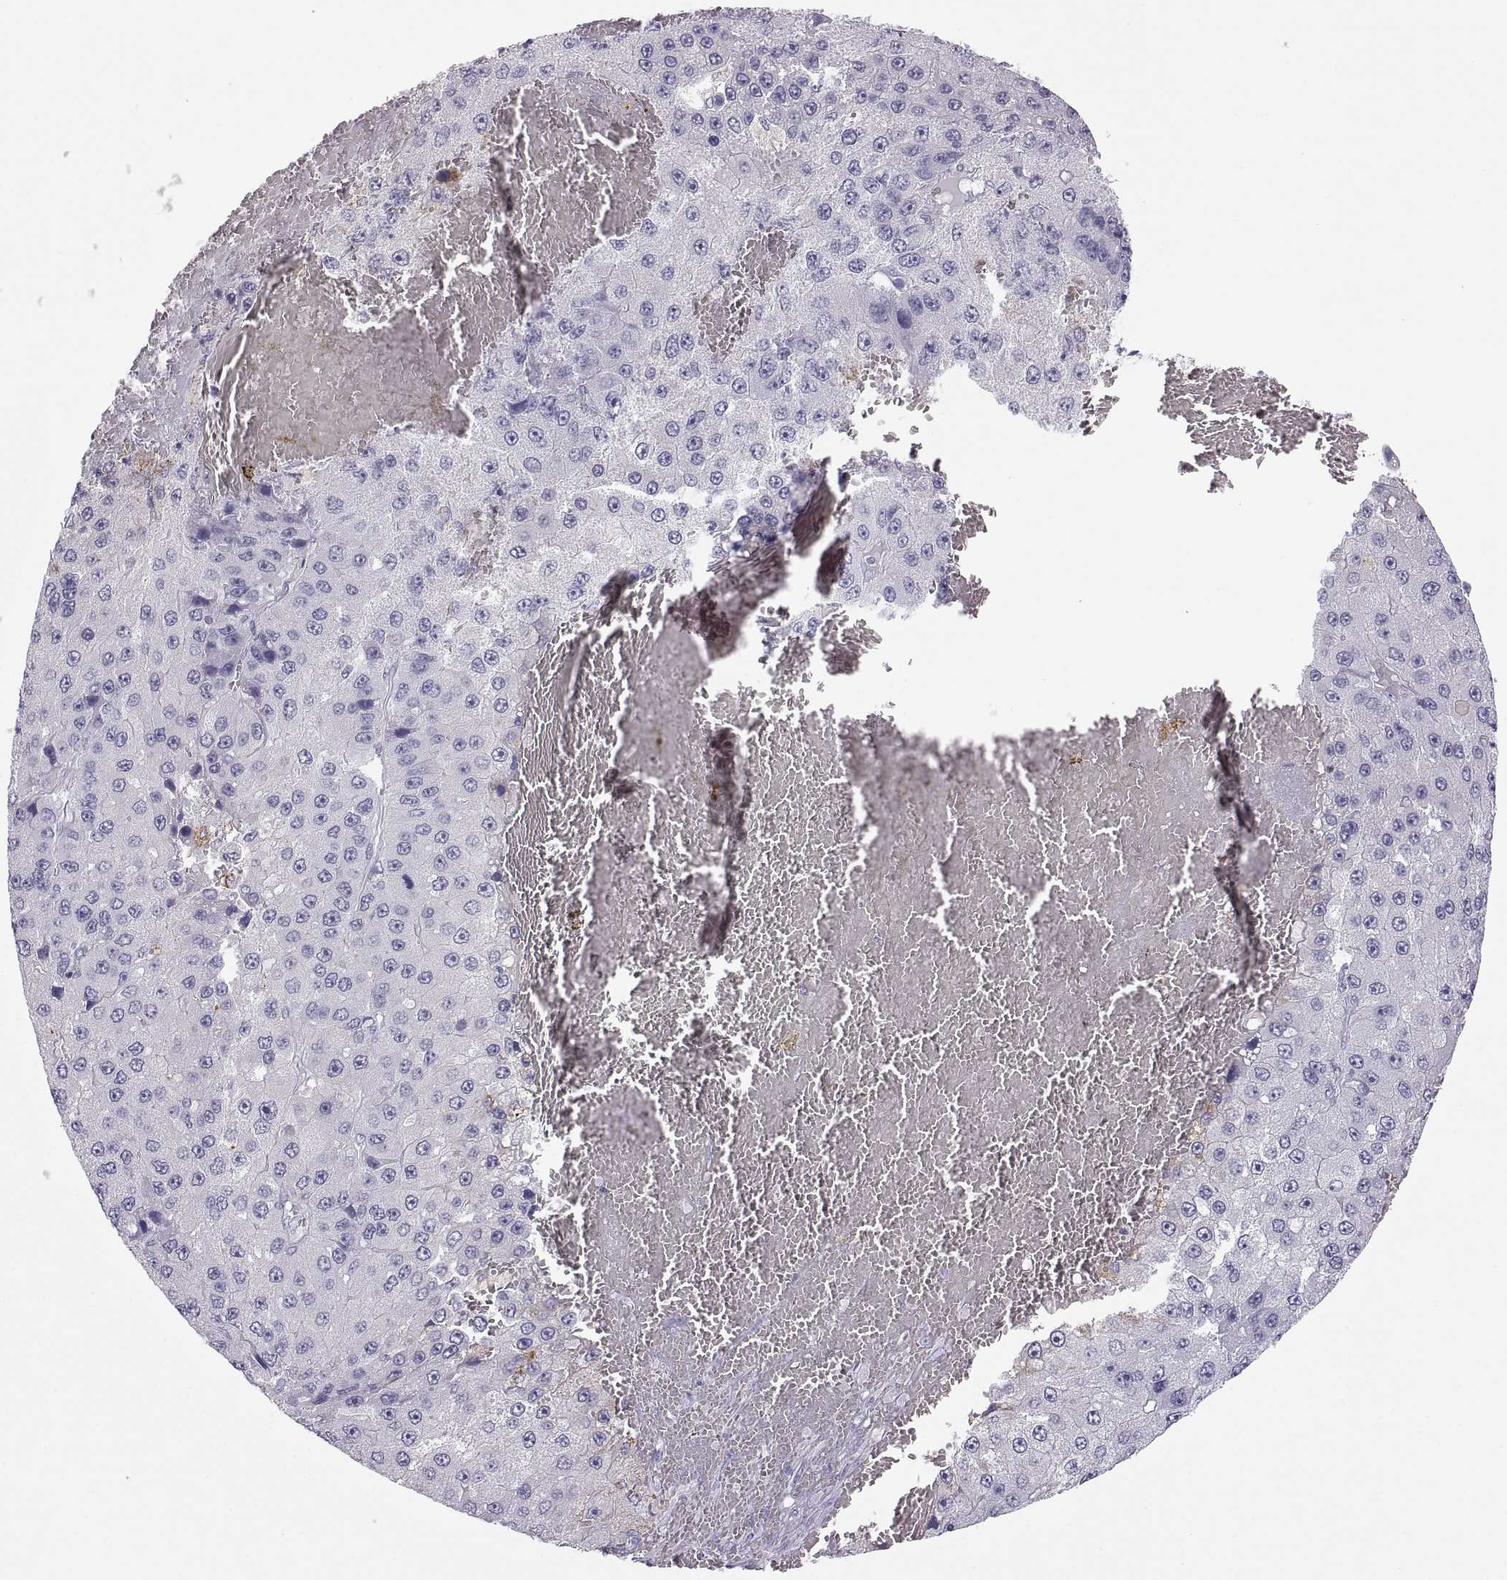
{"staining": {"intensity": "negative", "quantity": "none", "location": "none"}, "tissue": "liver cancer", "cell_type": "Tumor cells", "image_type": "cancer", "snomed": [{"axis": "morphology", "description": "Carcinoma, Hepatocellular, NOS"}, {"axis": "topography", "description": "Liver"}], "caption": "Tumor cells are negative for brown protein staining in hepatocellular carcinoma (liver).", "gene": "COL9A3", "patient": {"sex": "female", "age": 73}}